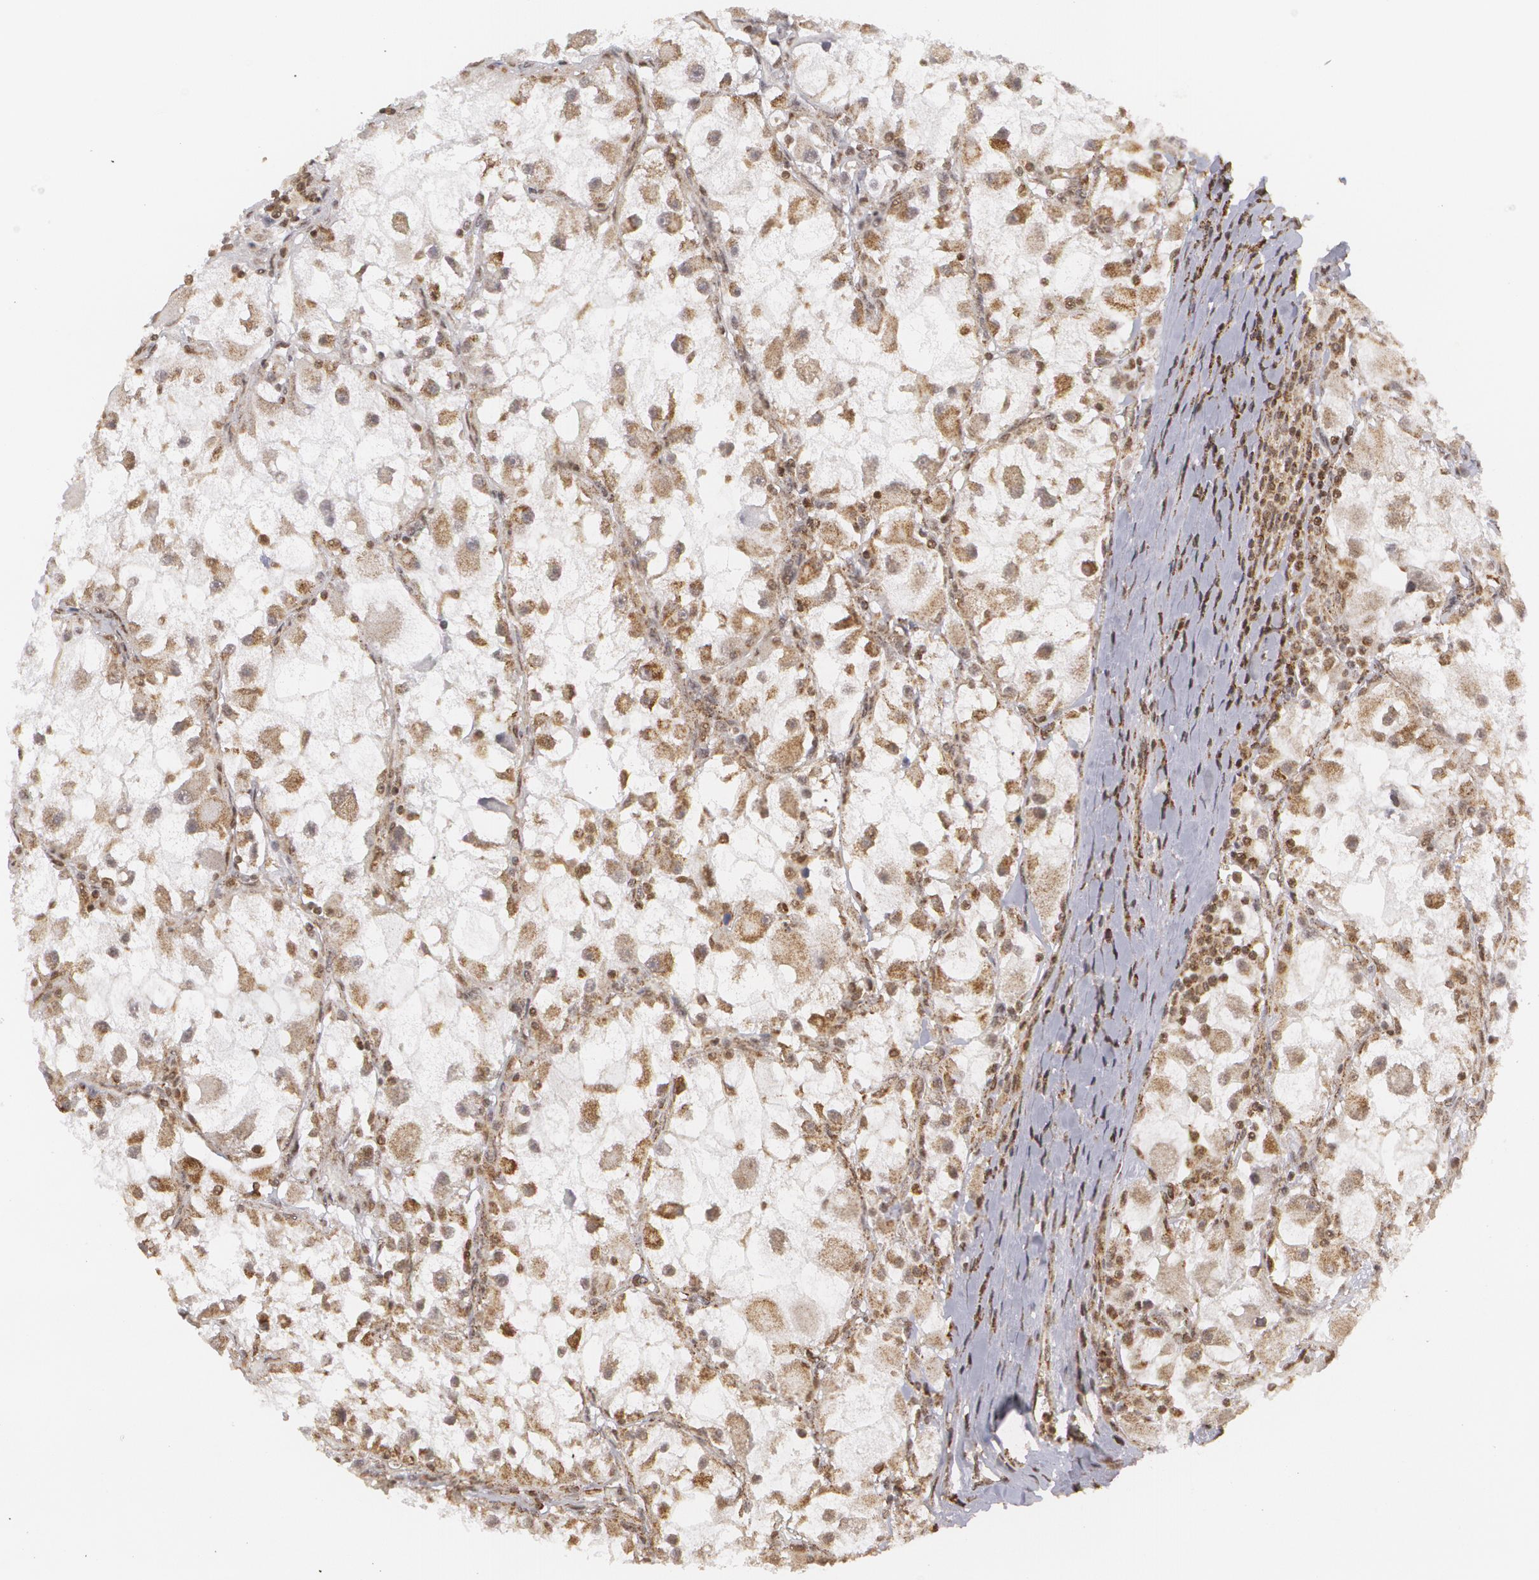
{"staining": {"intensity": "weak", "quantity": ">75%", "location": "cytoplasmic/membranous"}, "tissue": "renal cancer", "cell_type": "Tumor cells", "image_type": "cancer", "snomed": [{"axis": "morphology", "description": "Adenocarcinoma, NOS"}, {"axis": "topography", "description": "Kidney"}], "caption": "Renal cancer (adenocarcinoma) stained for a protein shows weak cytoplasmic/membranous positivity in tumor cells. Nuclei are stained in blue.", "gene": "MXD1", "patient": {"sex": "female", "age": 73}}